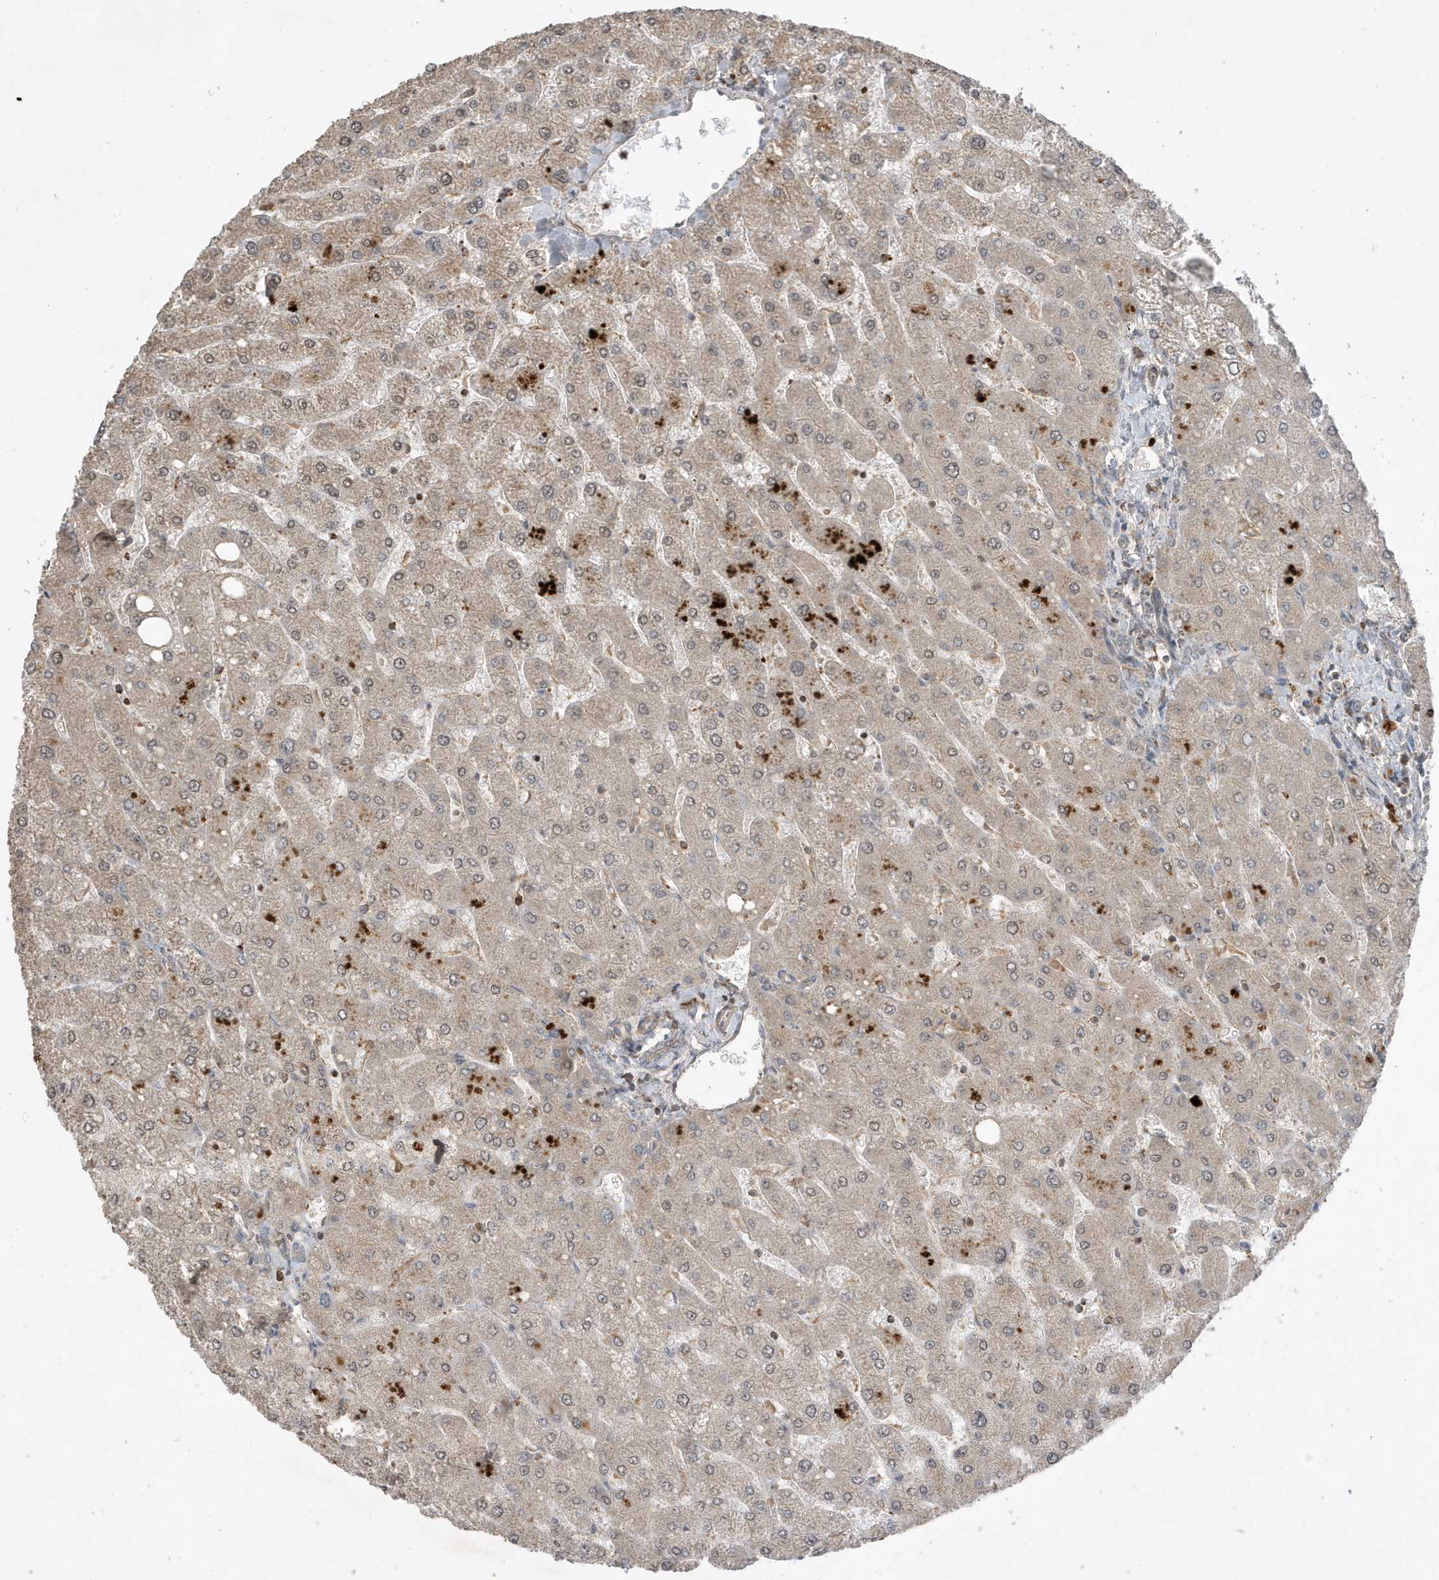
{"staining": {"intensity": "weak", "quantity": "<25%", "location": "cytoplasmic/membranous"}, "tissue": "liver", "cell_type": "Cholangiocytes", "image_type": "normal", "snomed": [{"axis": "morphology", "description": "Normal tissue, NOS"}, {"axis": "topography", "description": "Liver"}], "caption": "The immunohistochemistry histopathology image has no significant expression in cholangiocytes of liver.", "gene": "PRRT3", "patient": {"sex": "male", "age": 55}}